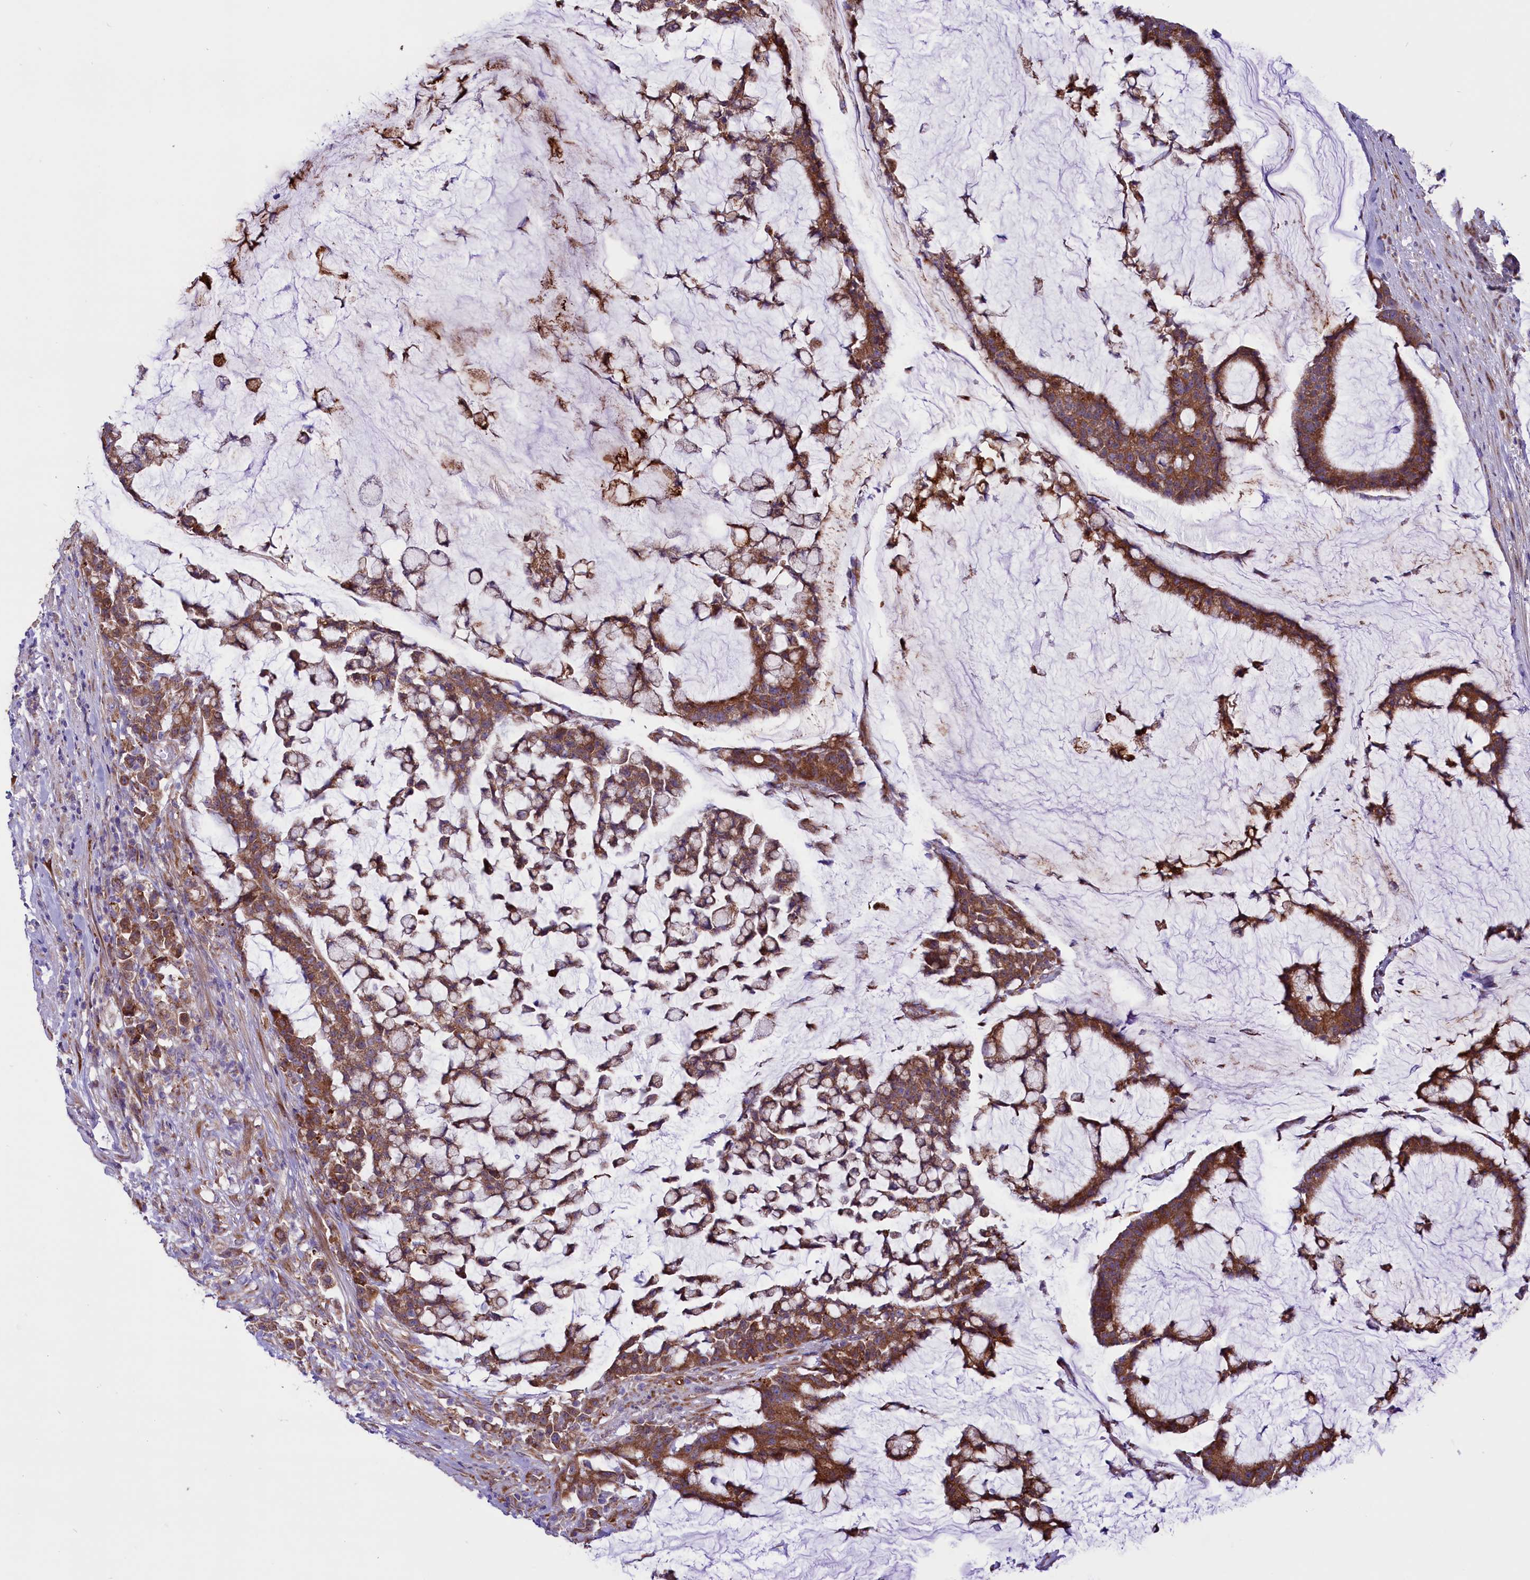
{"staining": {"intensity": "moderate", "quantity": ">75%", "location": "cytoplasmic/membranous"}, "tissue": "colorectal cancer", "cell_type": "Tumor cells", "image_type": "cancer", "snomed": [{"axis": "morphology", "description": "Adenocarcinoma, NOS"}, {"axis": "topography", "description": "Colon"}], "caption": "Immunohistochemistry staining of colorectal cancer, which shows medium levels of moderate cytoplasmic/membranous expression in about >75% of tumor cells indicating moderate cytoplasmic/membranous protein expression. The staining was performed using DAB (brown) for protein detection and nuclei were counterstained in hematoxylin (blue).", "gene": "PTPRU", "patient": {"sex": "female", "age": 84}}